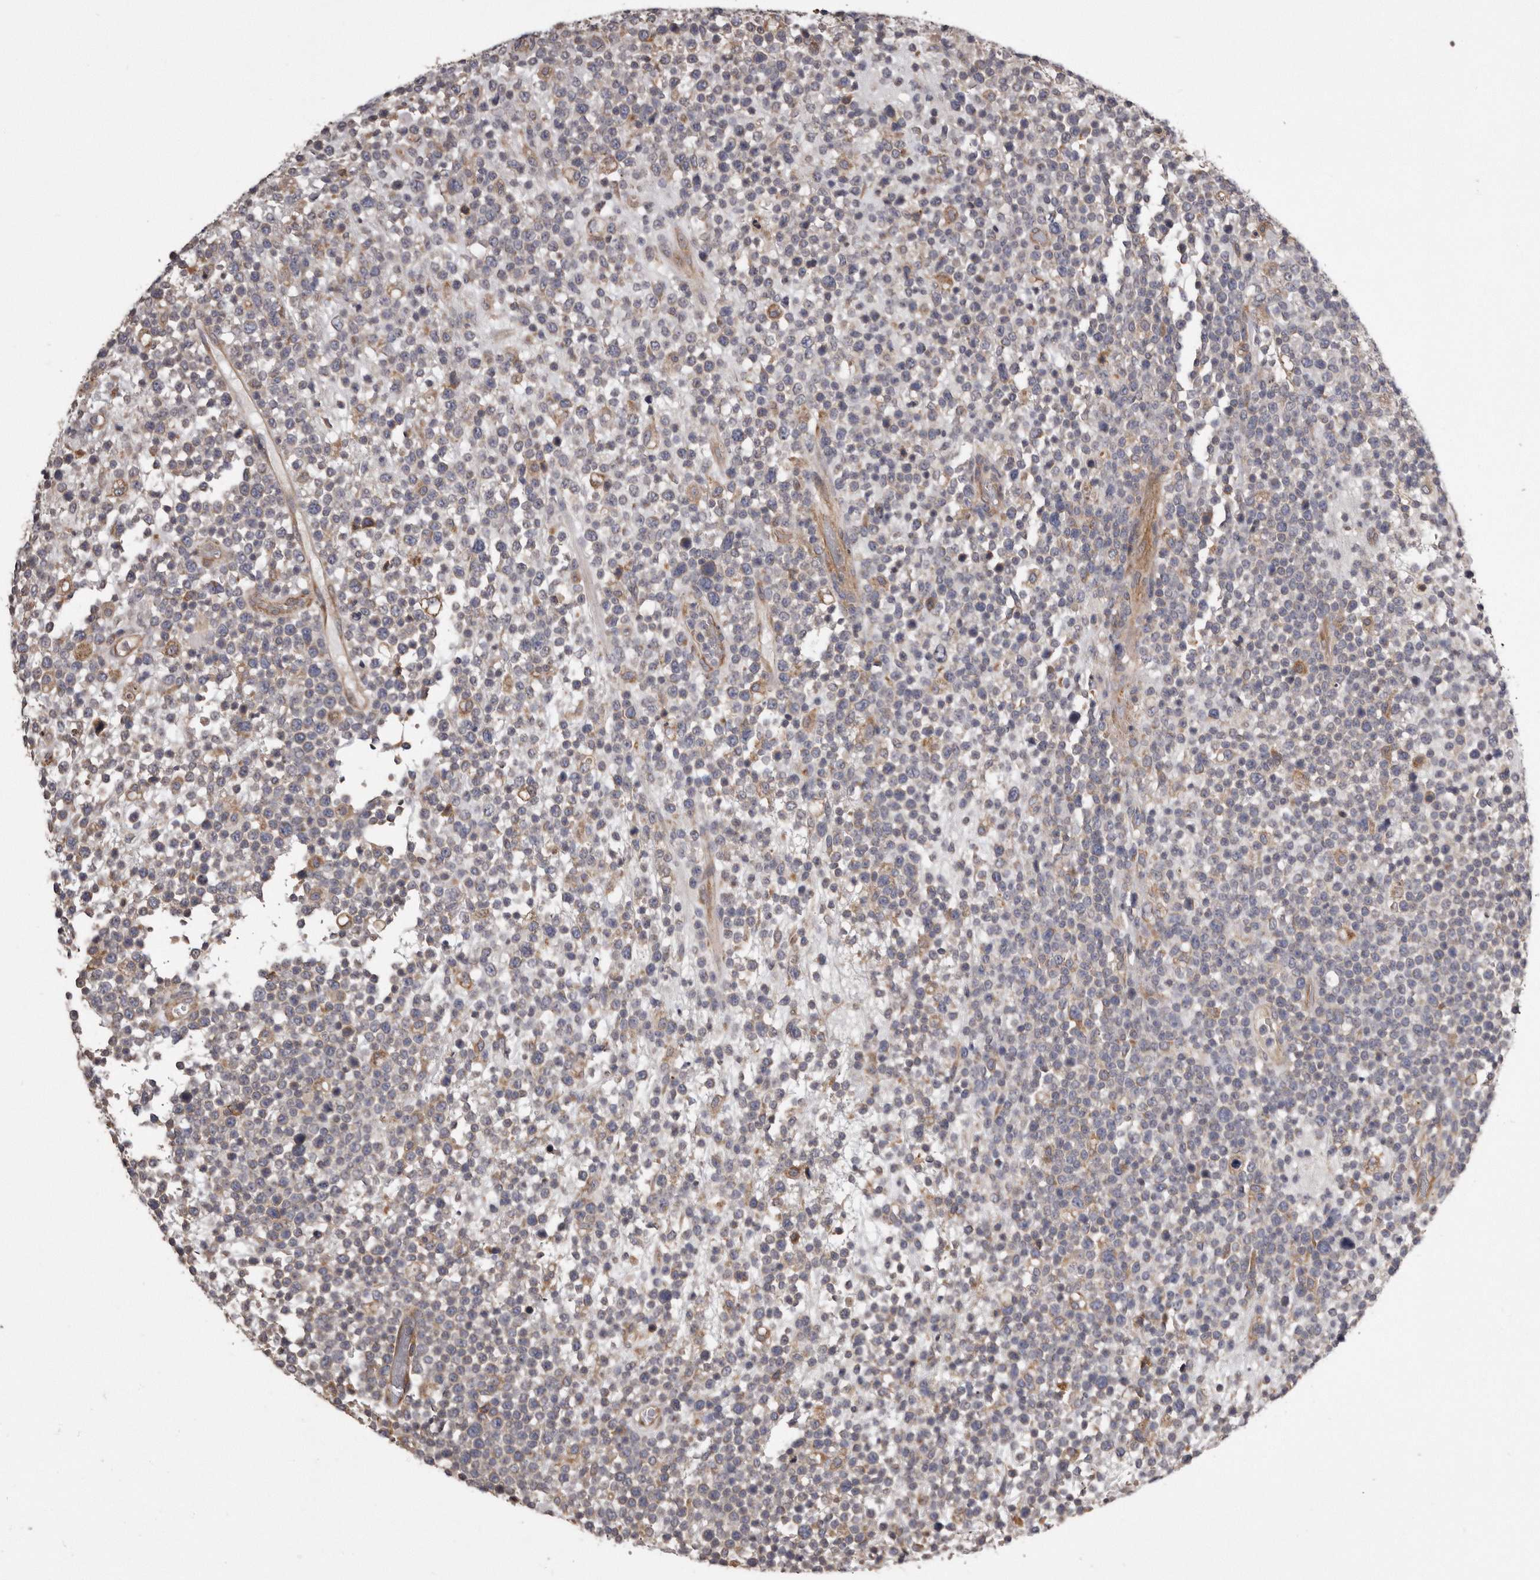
{"staining": {"intensity": "negative", "quantity": "none", "location": "none"}, "tissue": "lymphoma", "cell_type": "Tumor cells", "image_type": "cancer", "snomed": [{"axis": "morphology", "description": "Malignant lymphoma, non-Hodgkin's type, High grade"}, {"axis": "topography", "description": "Colon"}], "caption": "Micrograph shows no significant protein expression in tumor cells of lymphoma. (DAB (3,3'-diaminobenzidine) immunohistochemistry (IHC) visualized using brightfield microscopy, high magnification).", "gene": "ARMCX1", "patient": {"sex": "female", "age": 53}}